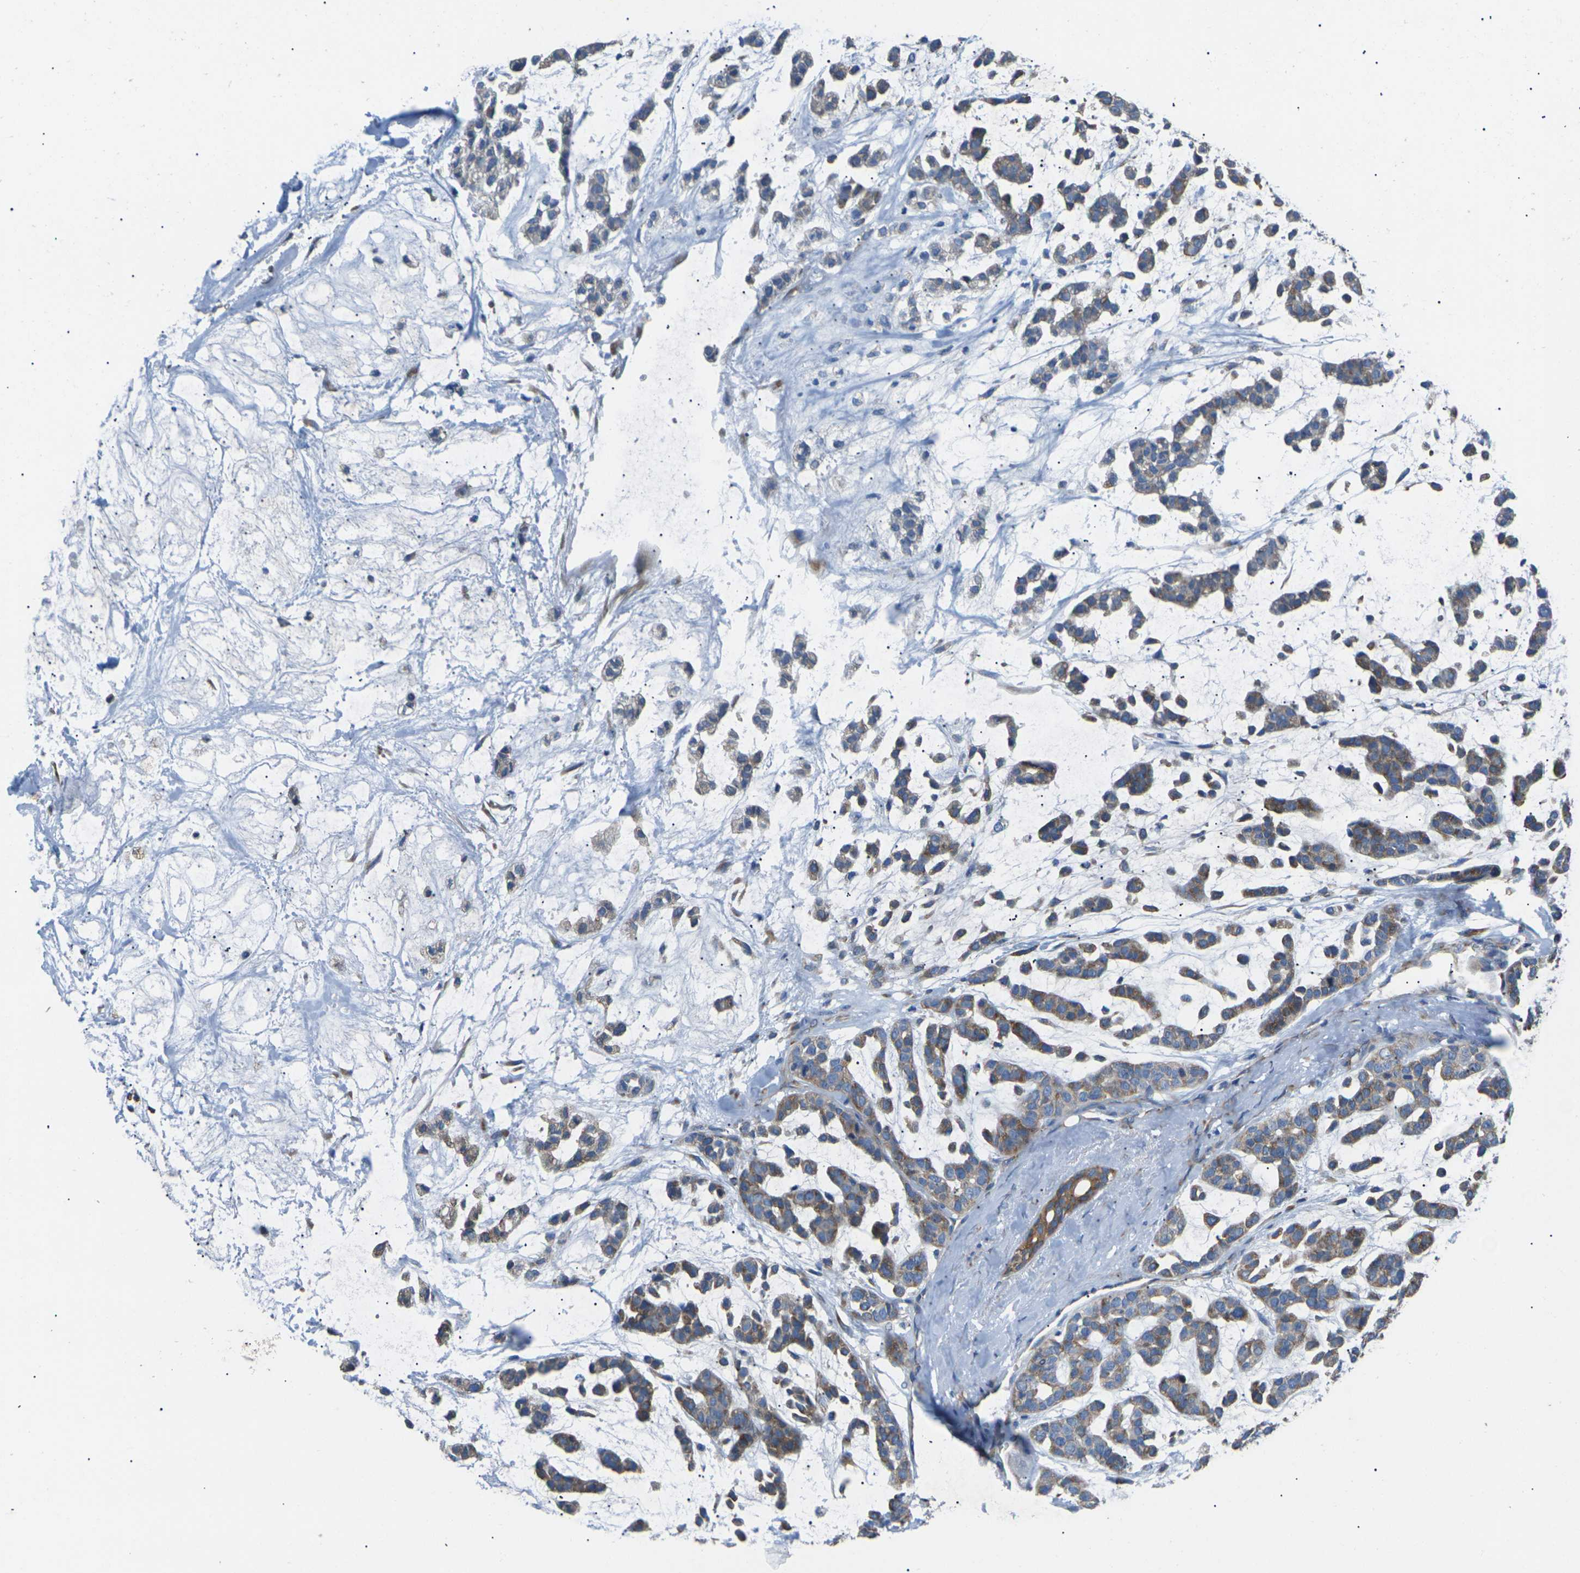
{"staining": {"intensity": "moderate", "quantity": ">75%", "location": "cytoplasmic/membranous"}, "tissue": "head and neck cancer", "cell_type": "Tumor cells", "image_type": "cancer", "snomed": [{"axis": "morphology", "description": "Adenocarcinoma, NOS"}, {"axis": "morphology", "description": "Adenoma, NOS"}, {"axis": "topography", "description": "Head-Neck"}], "caption": "An IHC micrograph of neoplastic tissue is shown. Protein staining in brown shows moderate cytoplasmic/membranous positivity in head and neck adenocarcinoma within tumor cells. The staining is performed using DAB brown chromogen to label protein expression. The nuclei are counter-stained blue using hematoxylin.", "gene": "KLHDC8B", "patient": {"sex": "female", "age": 55}}